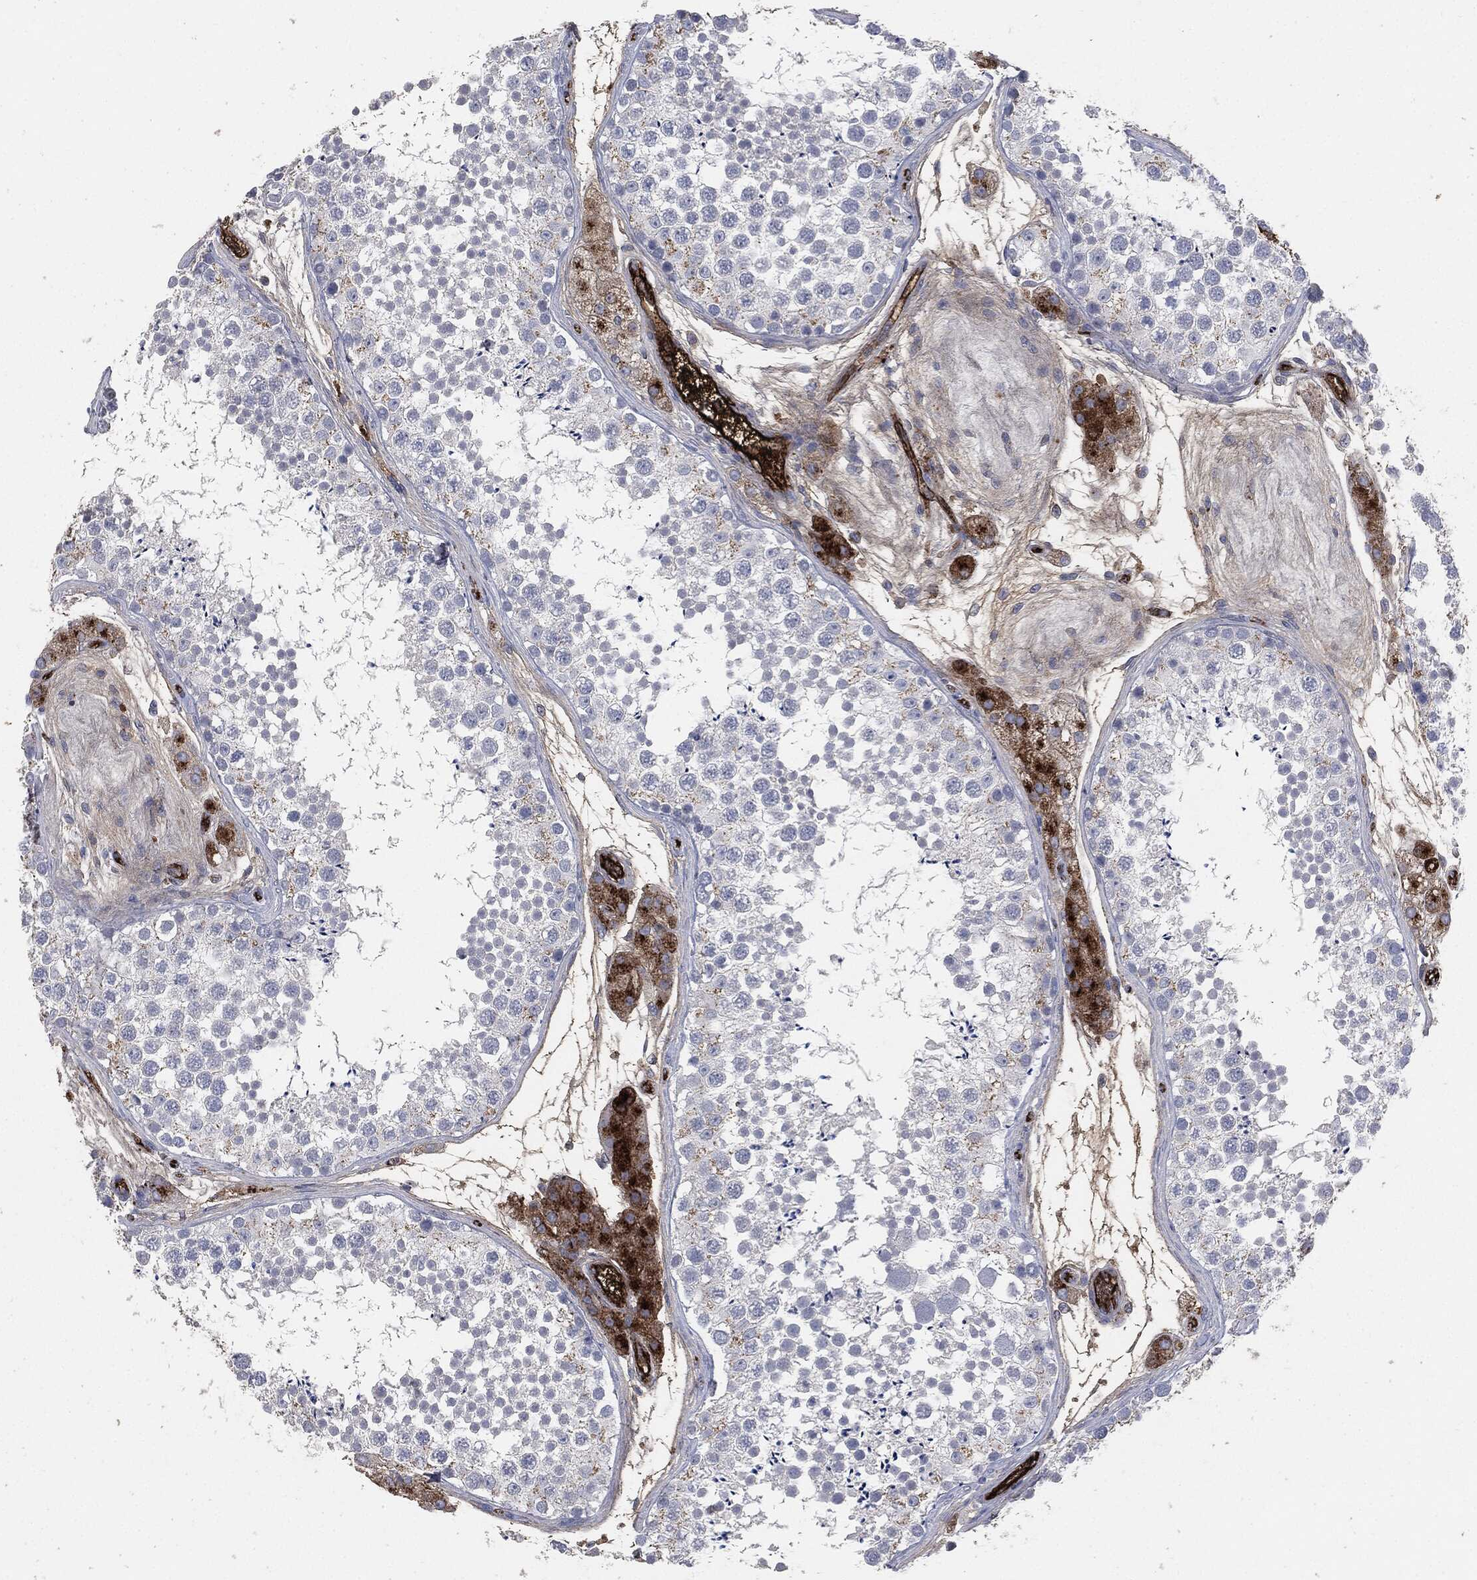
{"staining": {"intensity": "negative", "quantity": "none", "location": "none"}, "tissue": "testis", "cell_type": "Cells in seminiferous ducts", "image_type": "normal", "snomed": [{"axis": "morphology", "description": "Normal tissue, NOS"}, {"axis": "topography", "description": "Testis"}], "caption": "This is an immunohistochemistry image of benign human testis. There is no staining in cells in seminiferous ducts.", "gene": "APOB", "patient": {"sex": "male", "age": 41}}